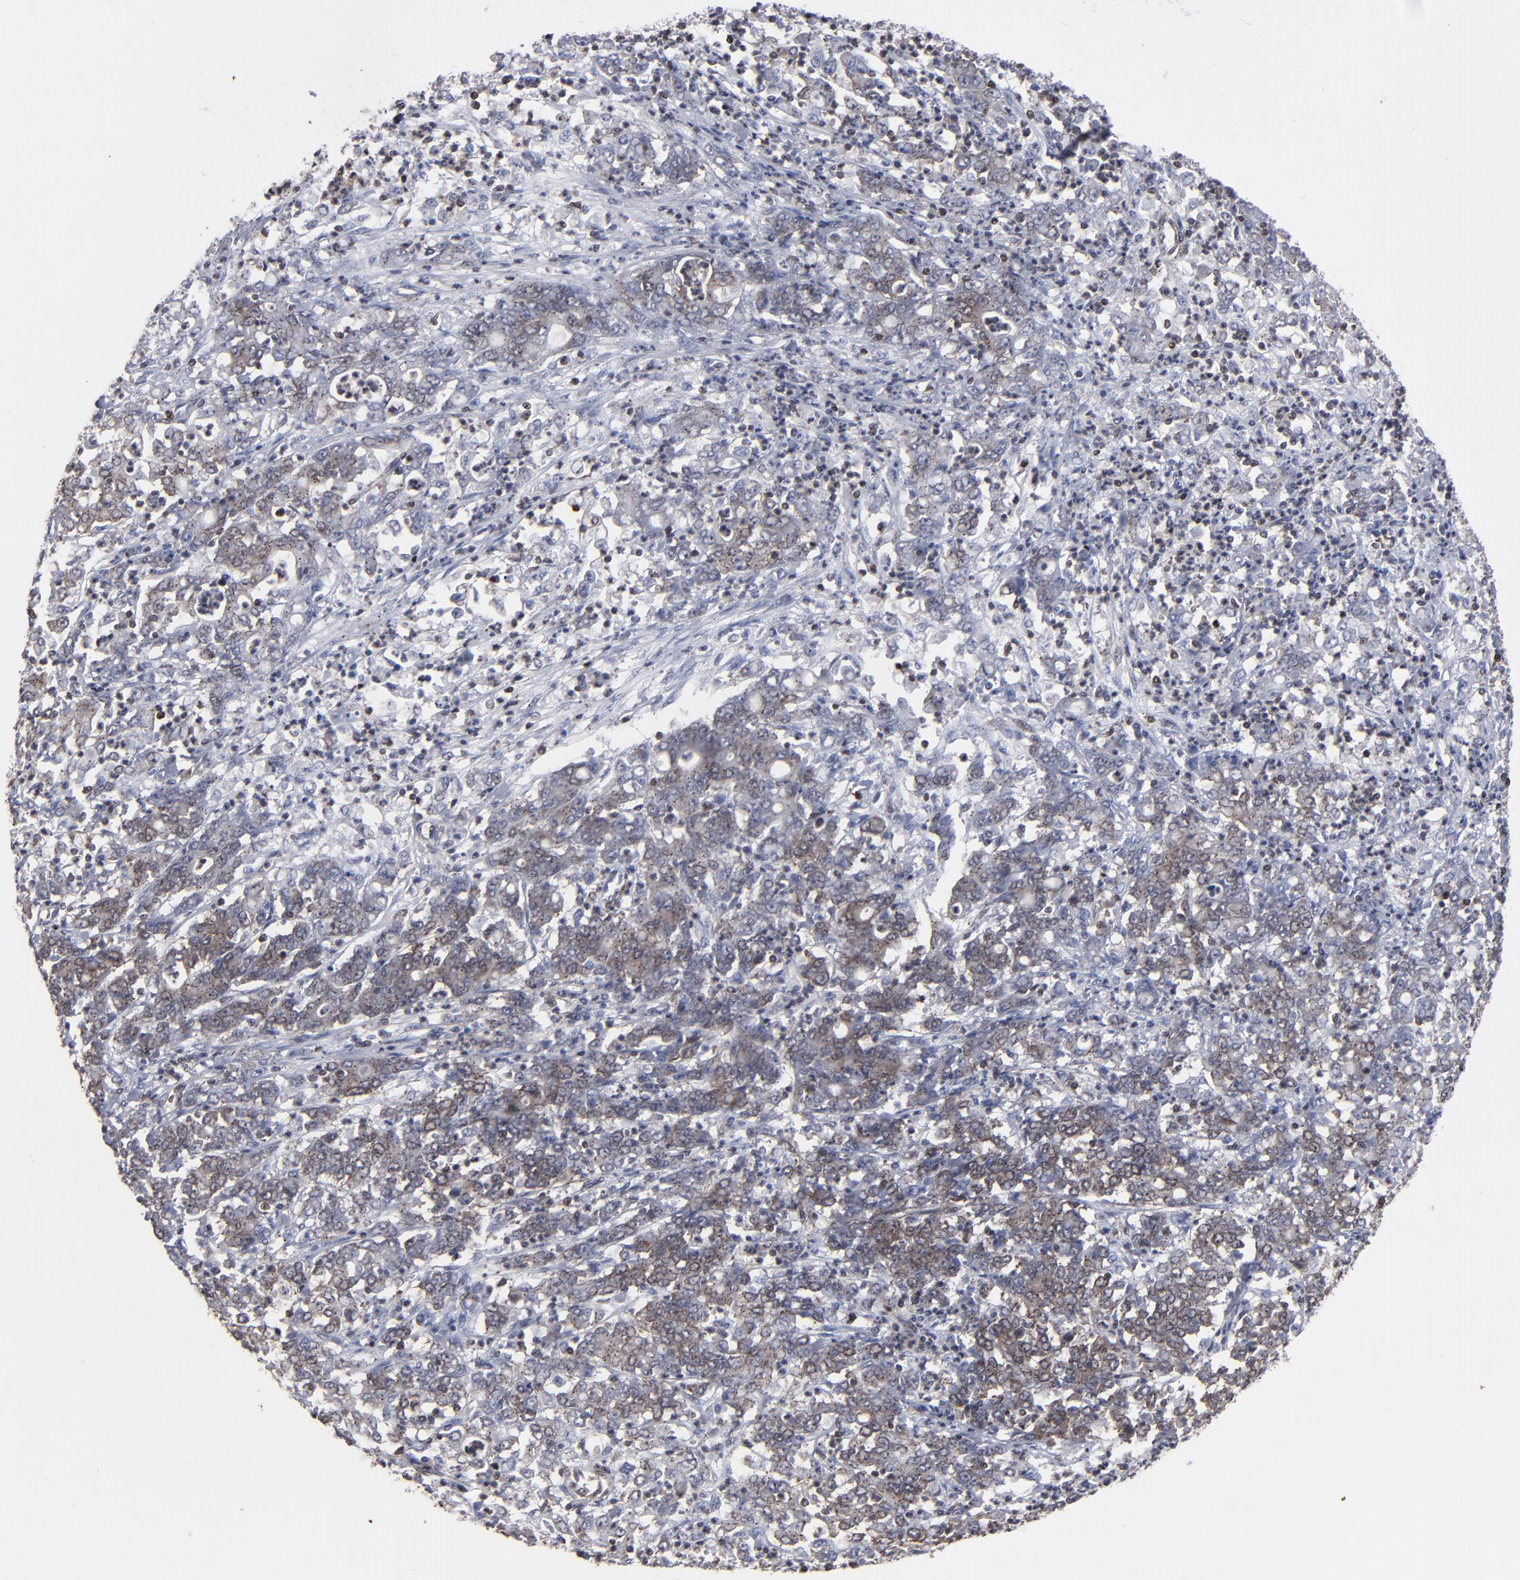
{"staining": {"intensity": "moderate", "quantity": "25%-75%", "location": "cytoplasmic/membranous,nuclear"}, "tissue": "stomach cancer", "cell_type": "Tumor cells", "image_type": "cancer", "snomed": [{"axis": "morphology", "description": "Adenocarcinoma, NOS"}, {"axis": "topography", "description": "Stomach, lower"}], "caption": "An image of human stomach cancer (adenocarcinoma) stained for a protein exhibits moderate cytoplasmic/membranous and nuclear brown staining in tumor cells.", "gene": "KIAA2026", "patient": {"sex": "female", "age": 71}}